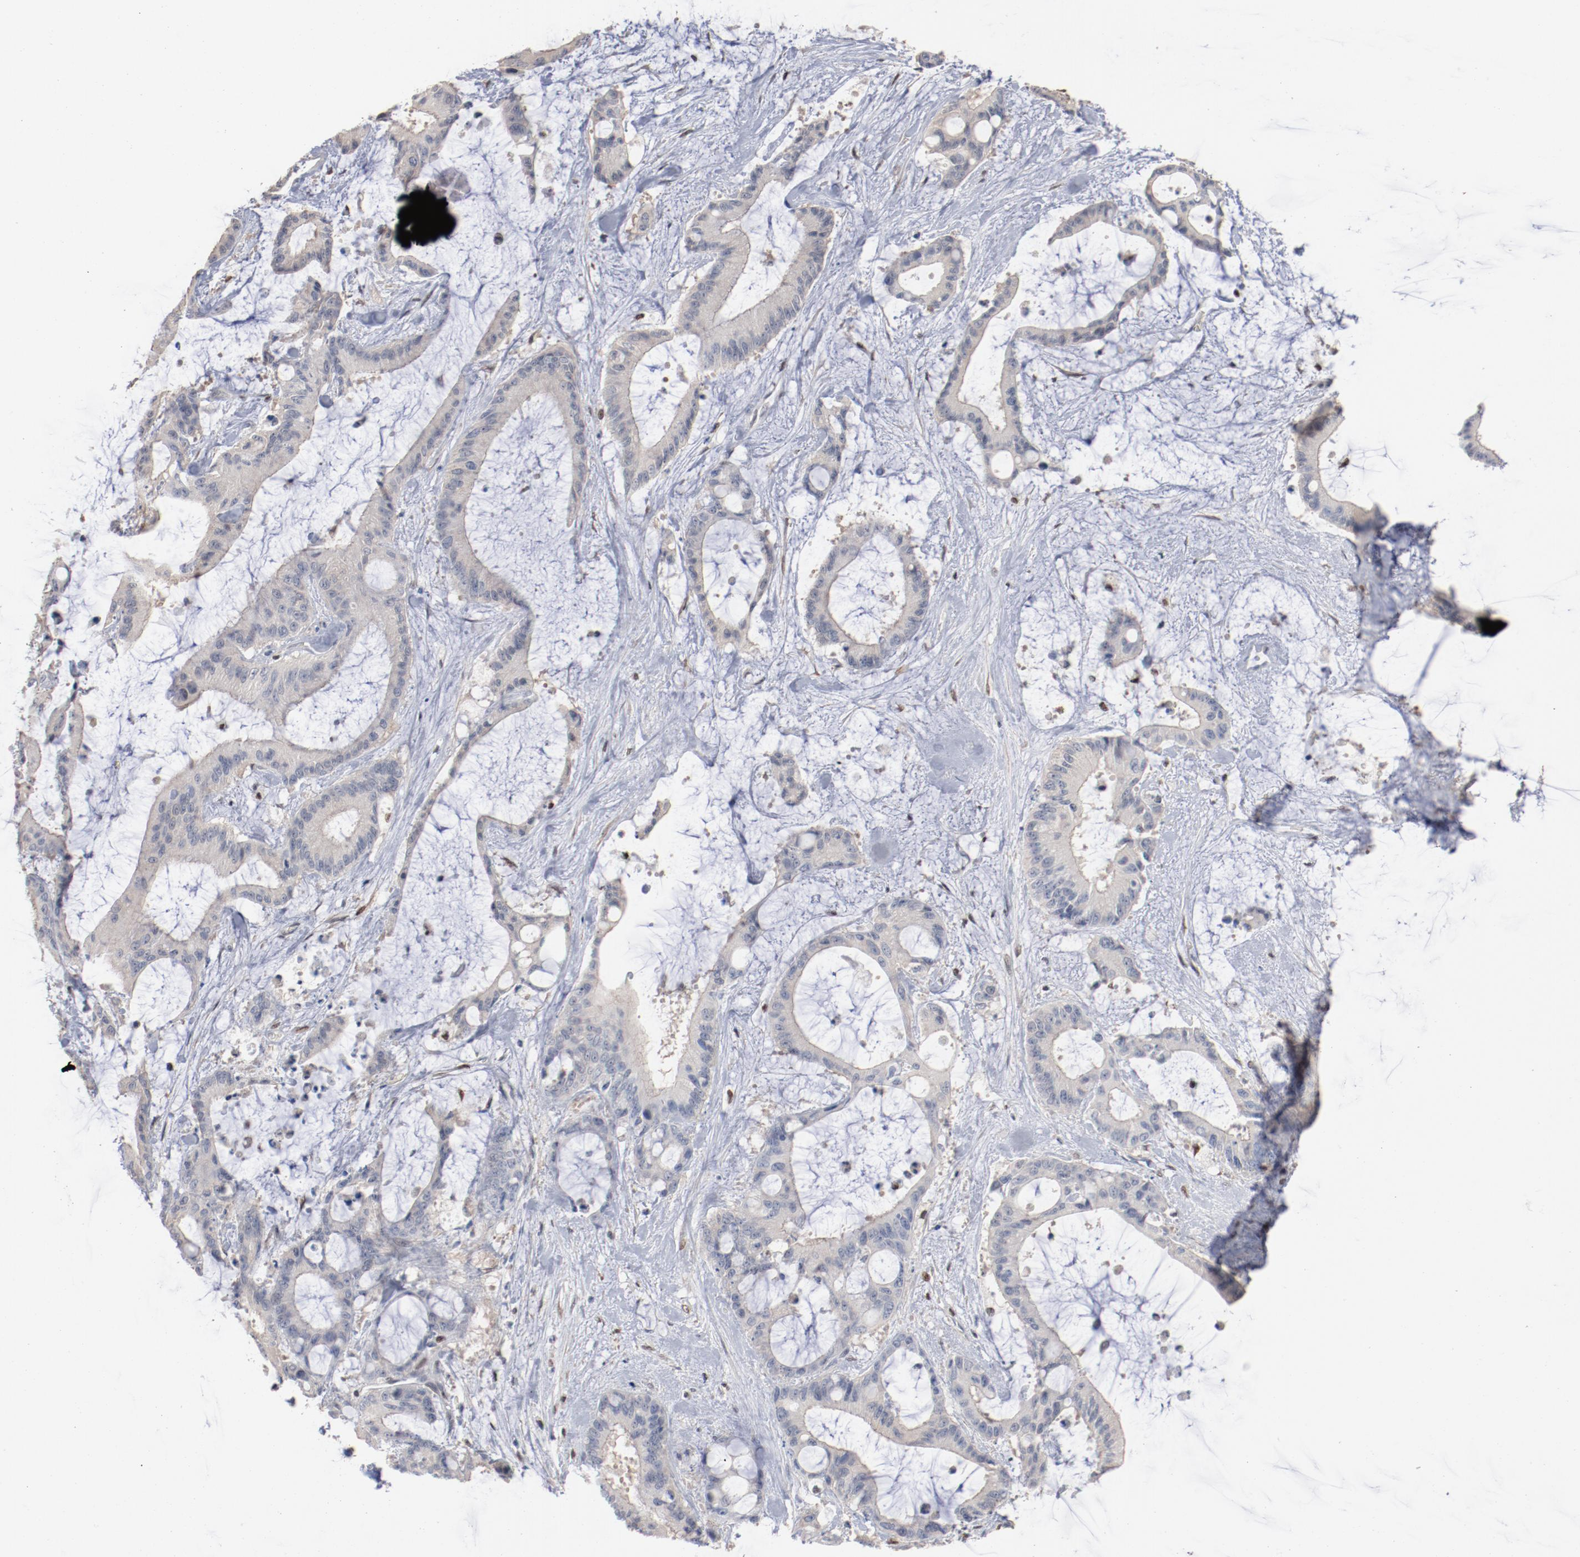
{"staining": {"intensity": "negative", "quantity": "none", "location": "none"}, "tissue": "liver cancer", "cell_type": "Tumor cells", "image_type": "cancer", "snomed": [{"axis": "morphology", "description": "Cholangiocarcinoma"}, {"axis": "topography", "description": "Liver"}], "caption": "DAB immunohistochemical staining of liver cancer reveals no significant staining in tumor cells.", "gene": "ZEB2", "patient": {"sex": "female", "age": 73}}